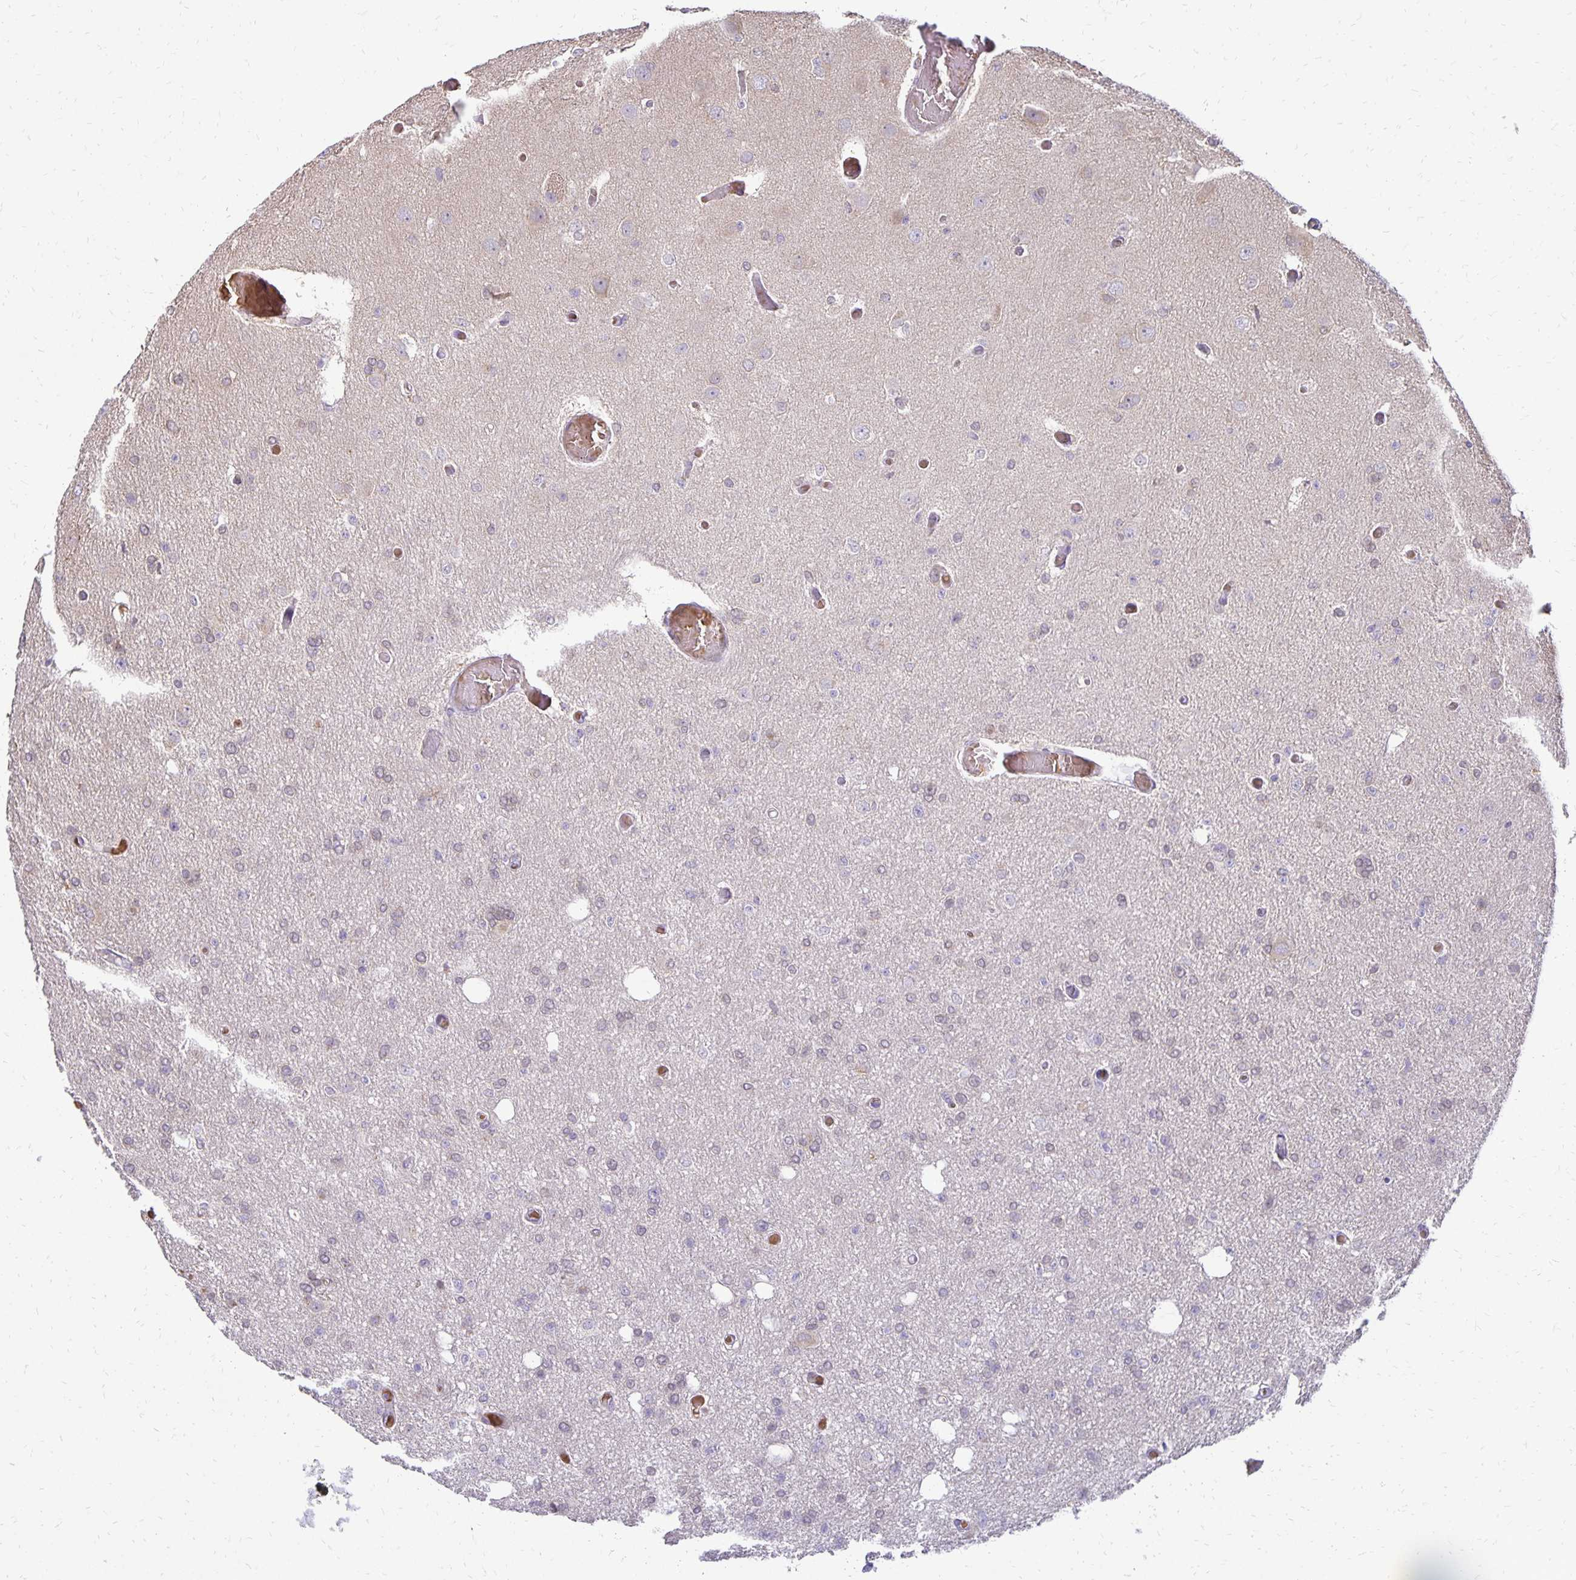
{"staining": {"intensity": "negative", "quantity": "none", "location": "none"}, "tissue": "glioma", "cell_type": "Tumor cells", "image_type": "cancer", "snomed": [{"axis": "morphology", "description": "Glioma, malignant, Low grade"}, {"axis": "topography", "description": "Brain"}], "caption": "A photomicrograph of human glioma is negative for staining in tumor cells.", "gene": "FN3K", "patient": {"sex": "male", "age": 26}}